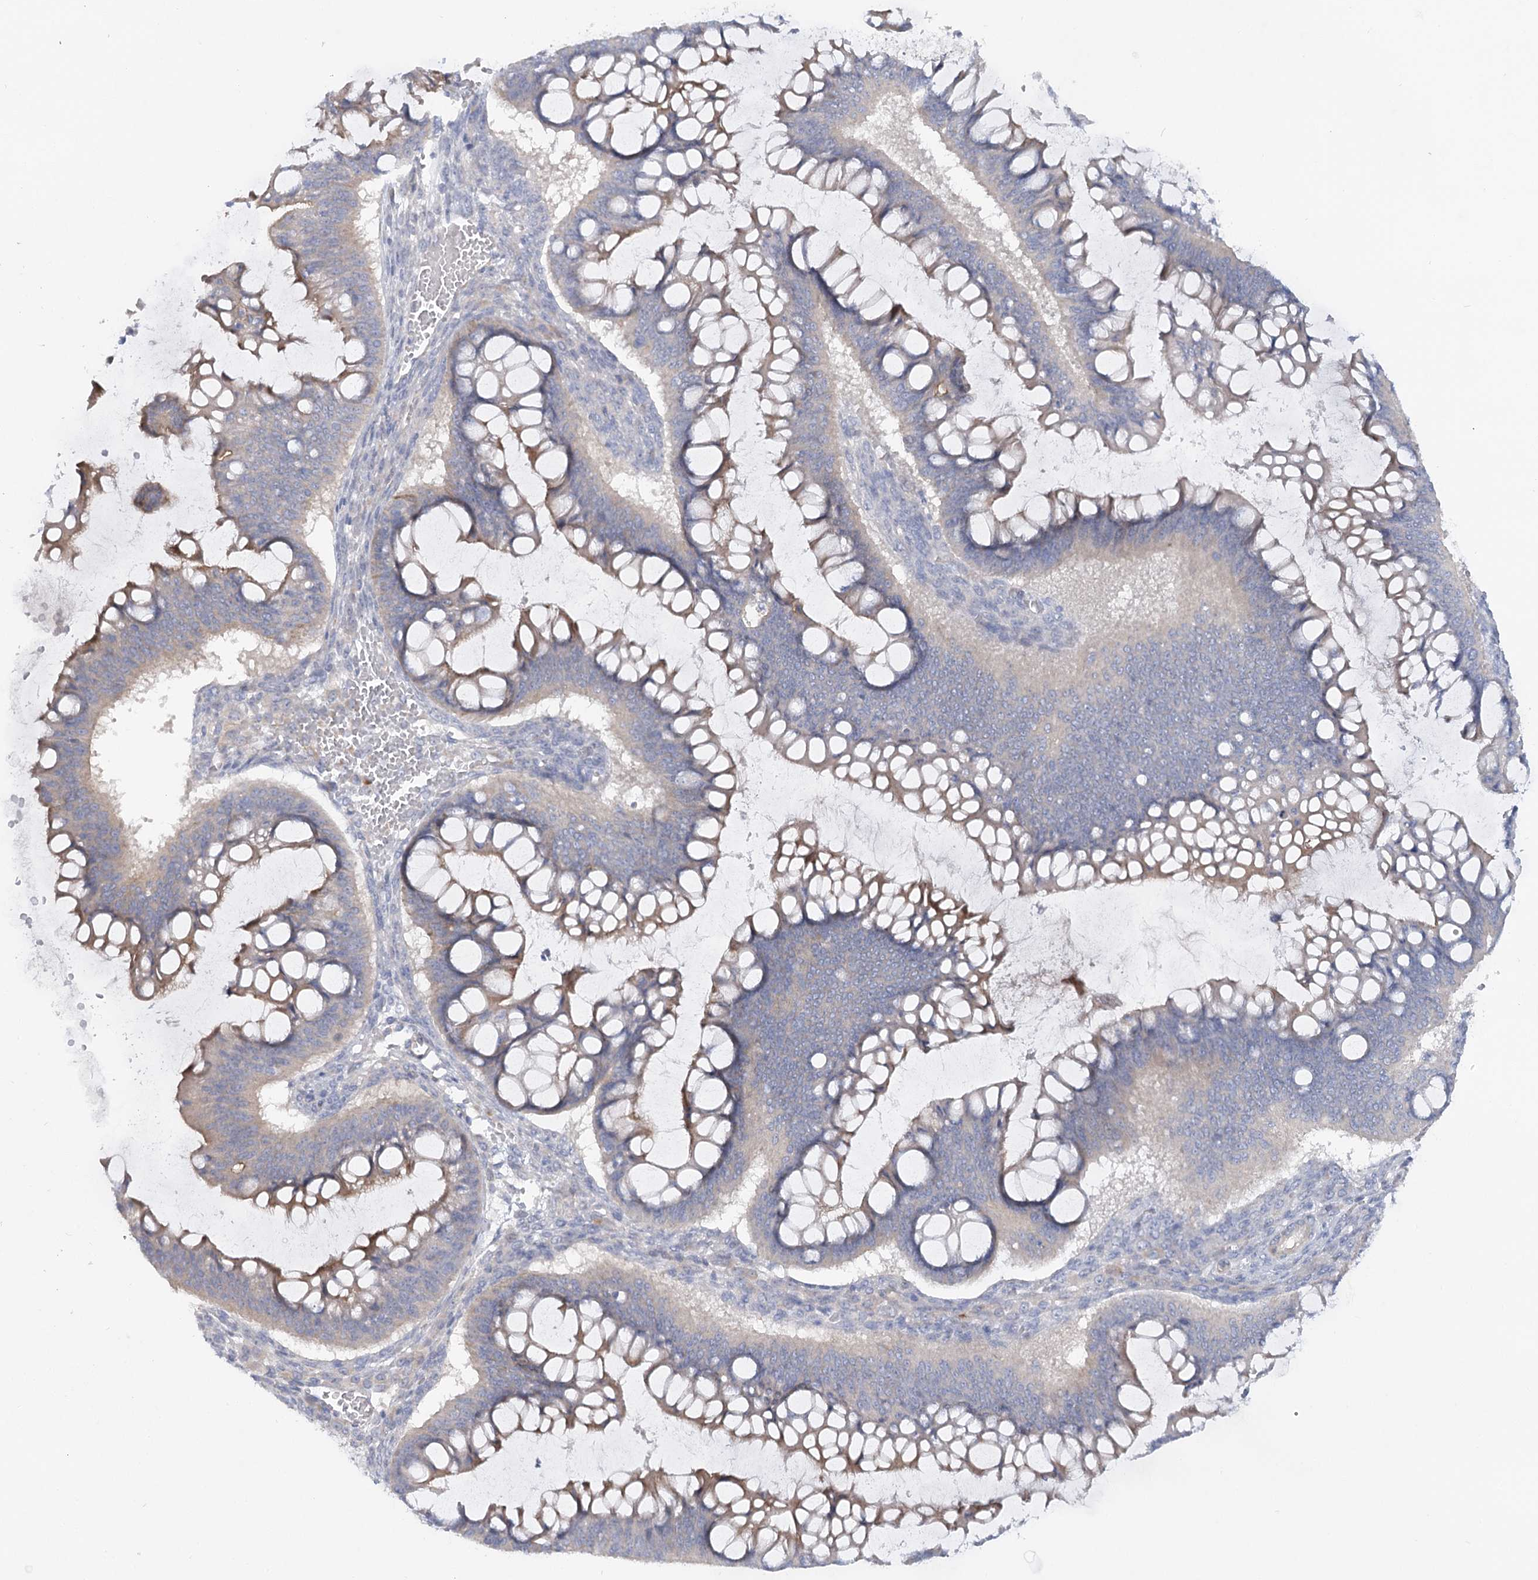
{"staining": {"intensity": "weak", "quantity": "<25%", "location": "cytoplasmic/membranous"}, "tissue": "ovarian cancer", "cell_type": "Tumor cells", "image_type": "cancer", "snomed": [{"axis": "morphology", "description": "Cystadenocarcinoma, mucinous, NOS"}, {"axis": "topography", "description": "Ovary"}], "caption": "Immunohistochemical staining of human ovarian mucinous cystadenocarcinoma shows no significant staining in tumor cells.", "gene": "SCN11A", "patient": {"sex": "female", "age": 73}}